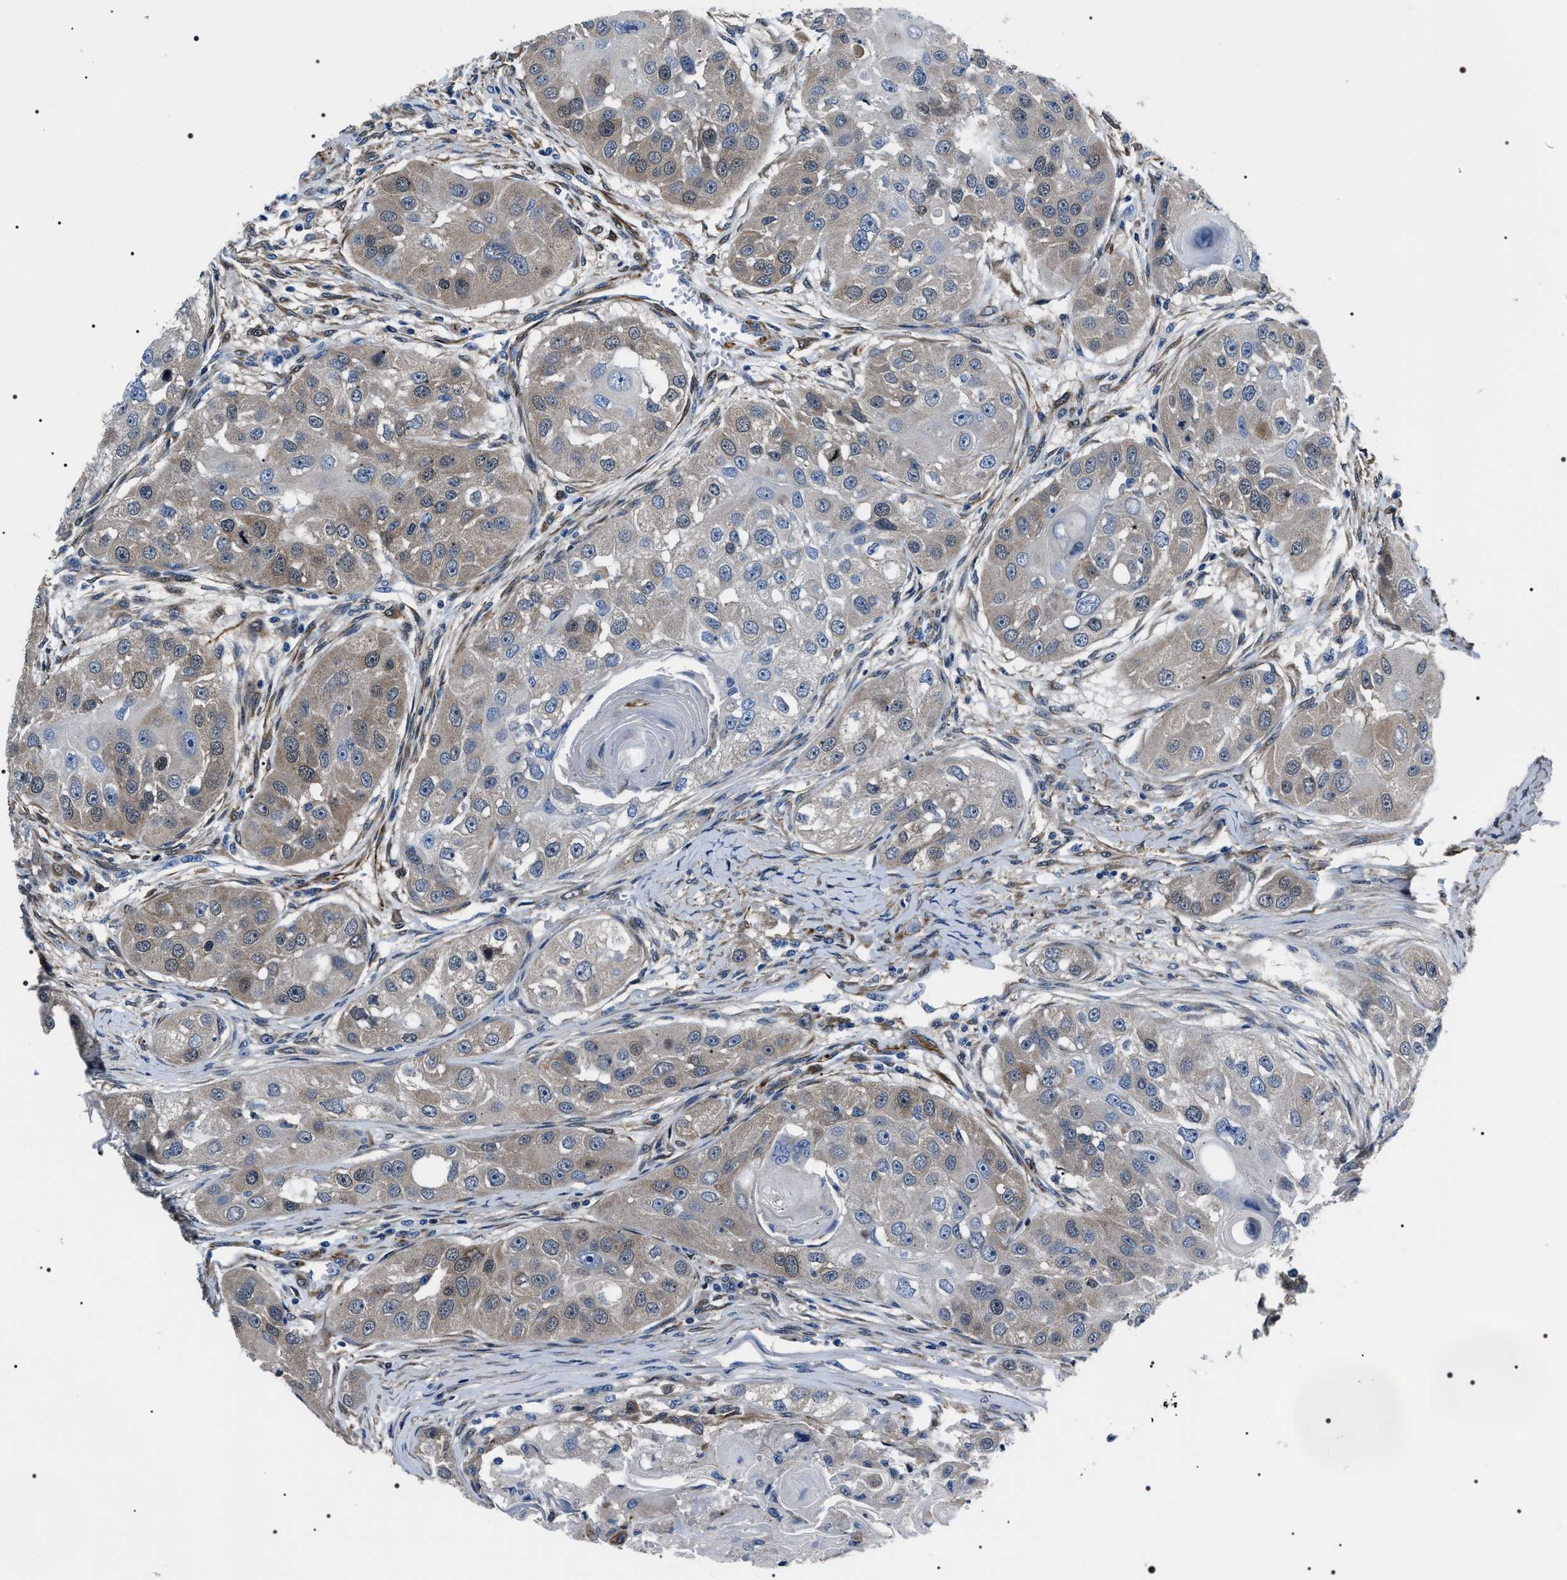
{"staining": {"intensity": "weak", "quantity": "25%-75%", "location": "cytoplasmic/membranous"}, "tissue": "head and neck cancer", "cell_type": "Tumor cells", "image_type": "cancer", "snomed": [{"axis": "morphology", "description": "Normal tissue, NOS"}, {"axis": "morphology", "description": "Squamous cell carcinoma, NOS"}, {"axis": "topography", "description": "Skeletal muscle"}, {"axis": "topography", "description": "Head-Neck"}], "caption": "Head and neck cancer (squamous cell carcinoma) stained with immunohistochemistry (IHC) shows weak cytoplasmic/membranous expression in about 25%-75% of tumor cells. (DAB IHC with brightfield microscopy, high magnification).", "gene": "BAG2", "patient": {"sex": "male", "age": 51}}